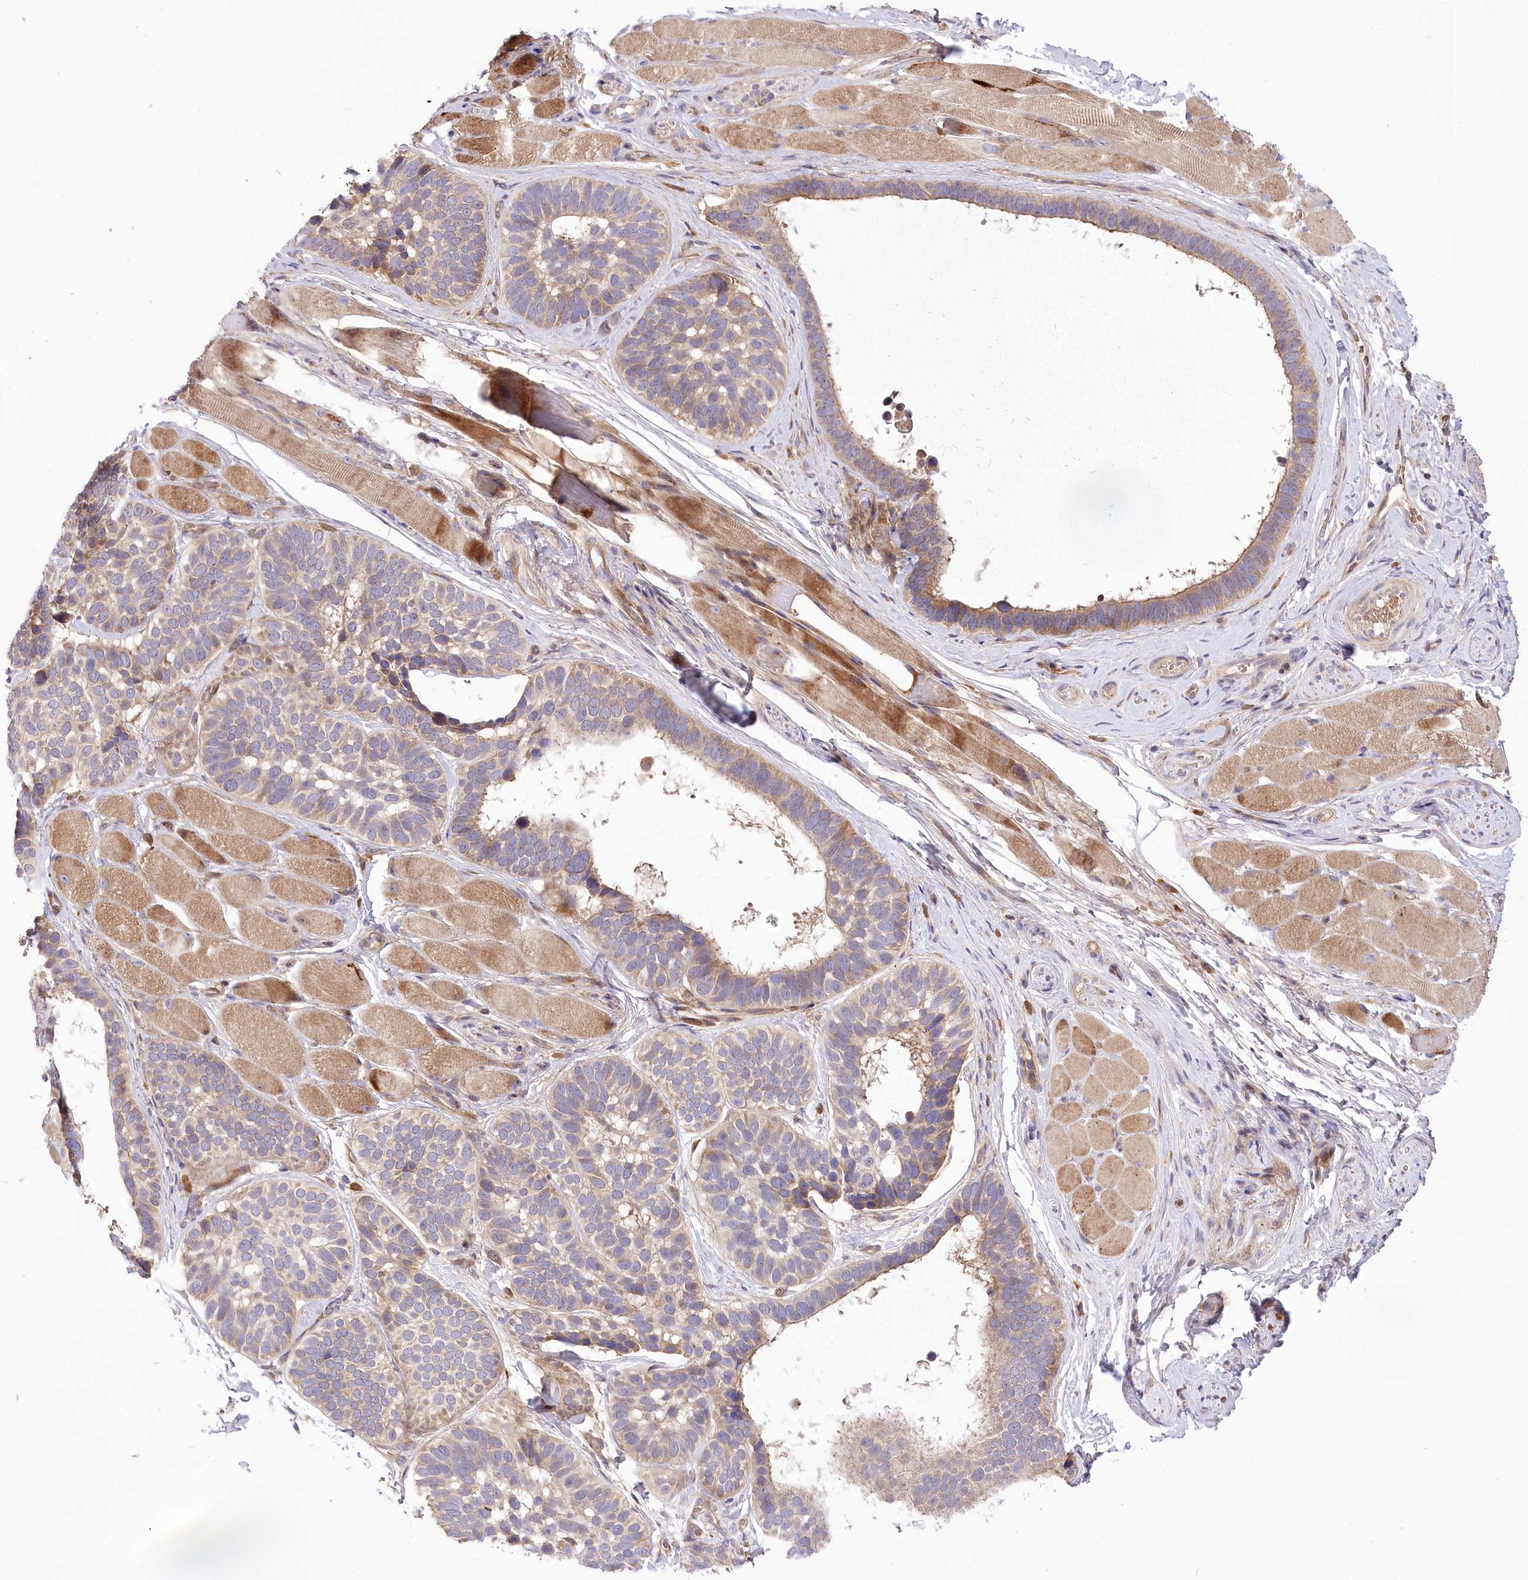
{"staining": {"intensity": "moderate", "quantity": ">75%", "location": "cytoplasmic/membranous"}, "tissue": "skin cancer", "cell_type": "Tumor cells", "image_type": "cancer", "snomed": [{"axis": "morphology", "description": "Basal cell carcinoma"}, {"axis": "topography", "description": "Skin"}], "caption": "Moderate cytoplasmic/membranous expression for a protein is seen in about >75% of tumor cells of skin cancer using immunohistochemistry.", "gene": "TRUB1", "patient": {"sex": "male", "age": 62}}